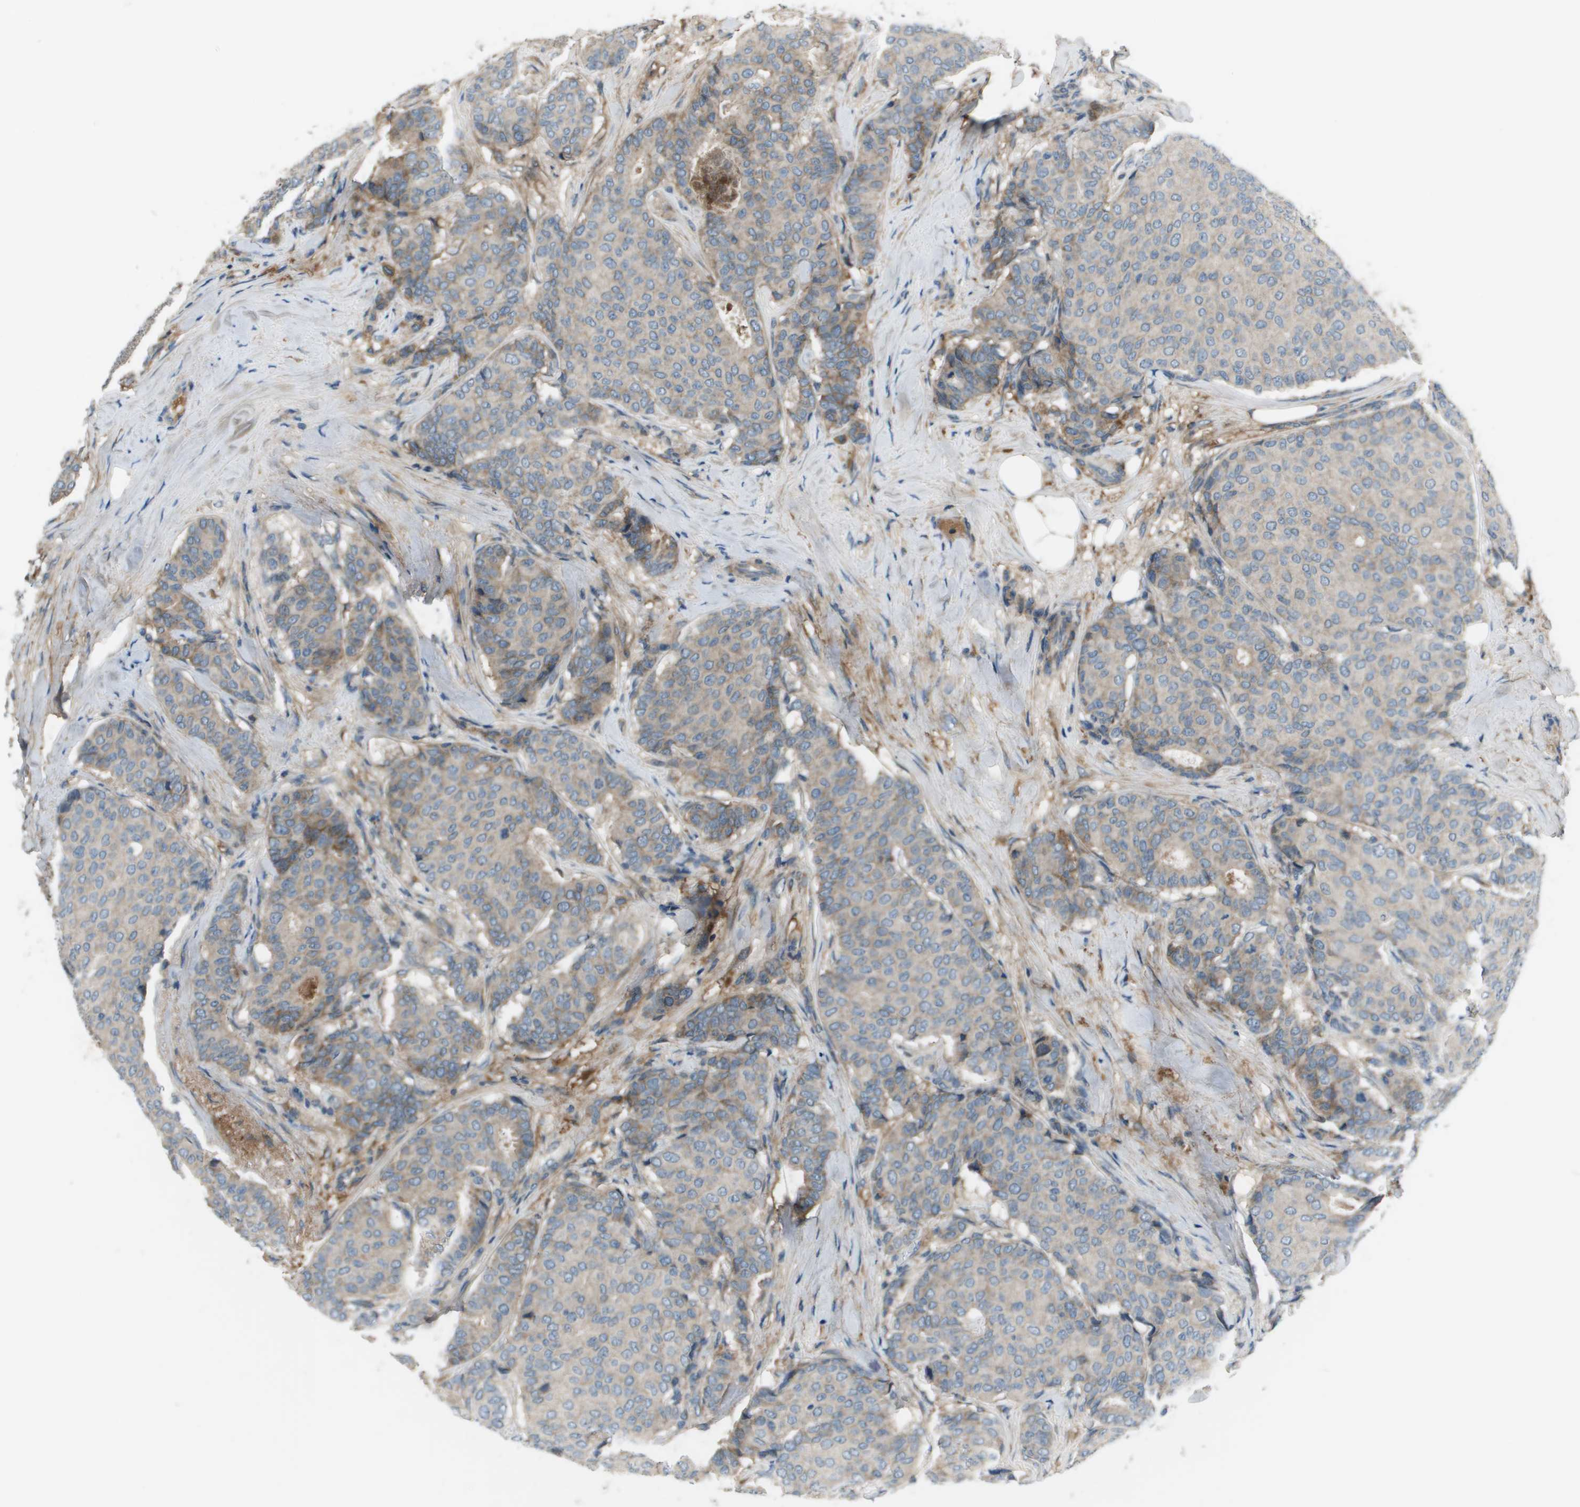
{"staining": {"intensity": "weak", "quantity": "<25%", "location": "cytoplasmic/membranous"}, "tissue": "breast cancer", "cell_type": "Tumor cells", "image_type": "cancer", "snomed": [{"axis": "morphology", "description": "Duct carcinoma"}, {"axis": "topography", "description": "Breast"}], "caption": "IHC image of neoplastic tissue: breast cancer (infiltrating ductal carcinoma) stained with DAB (3,3'-diaminobenzidine) exhibits no significant protein expression in tumor cells.", "gene": "PCOLCE", "patient": {"sex": "female", "age": 75}}